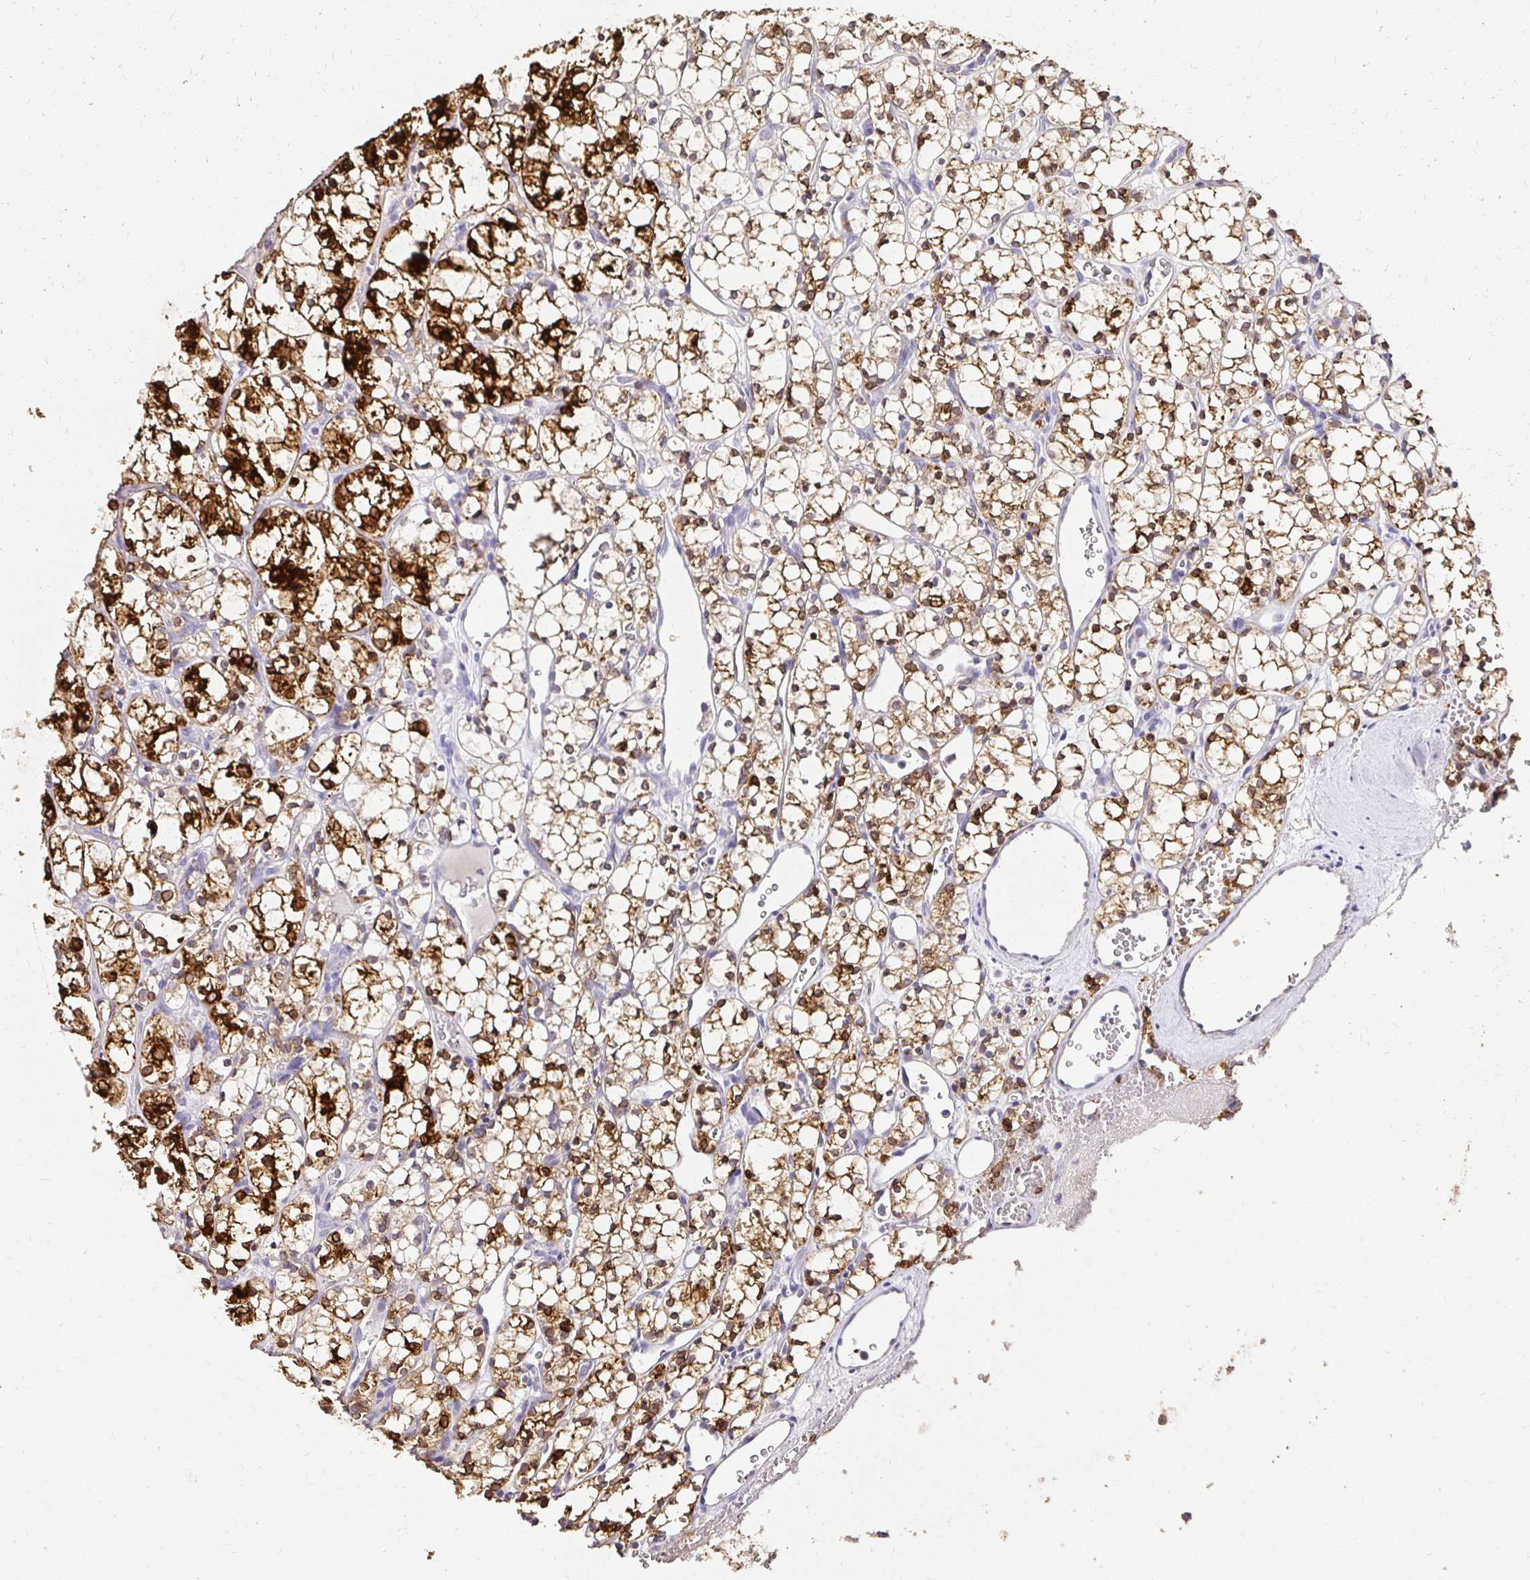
{"staining": {"intensity": "strong", "quantity": ">75%", "location": "cytoplasmic/membranous"}, "tissue": "renal cancer", "cell_type": "Tumor cells", "image_type": "cancer", "snomed": [{"axis": "morphology", "description": "Adenocarcinoma, NOS"}, {"axis": "topography", "description": "Kidney"}], "caption": "A high-resolution micrograph shows IHC staining of renal adenocarcinoma, which shows strong cytoplasmic/membranous expression in about >75% of tumor cells.", "gene": "UGT1A6", "patient": {"sex": "female", "age": 69}}